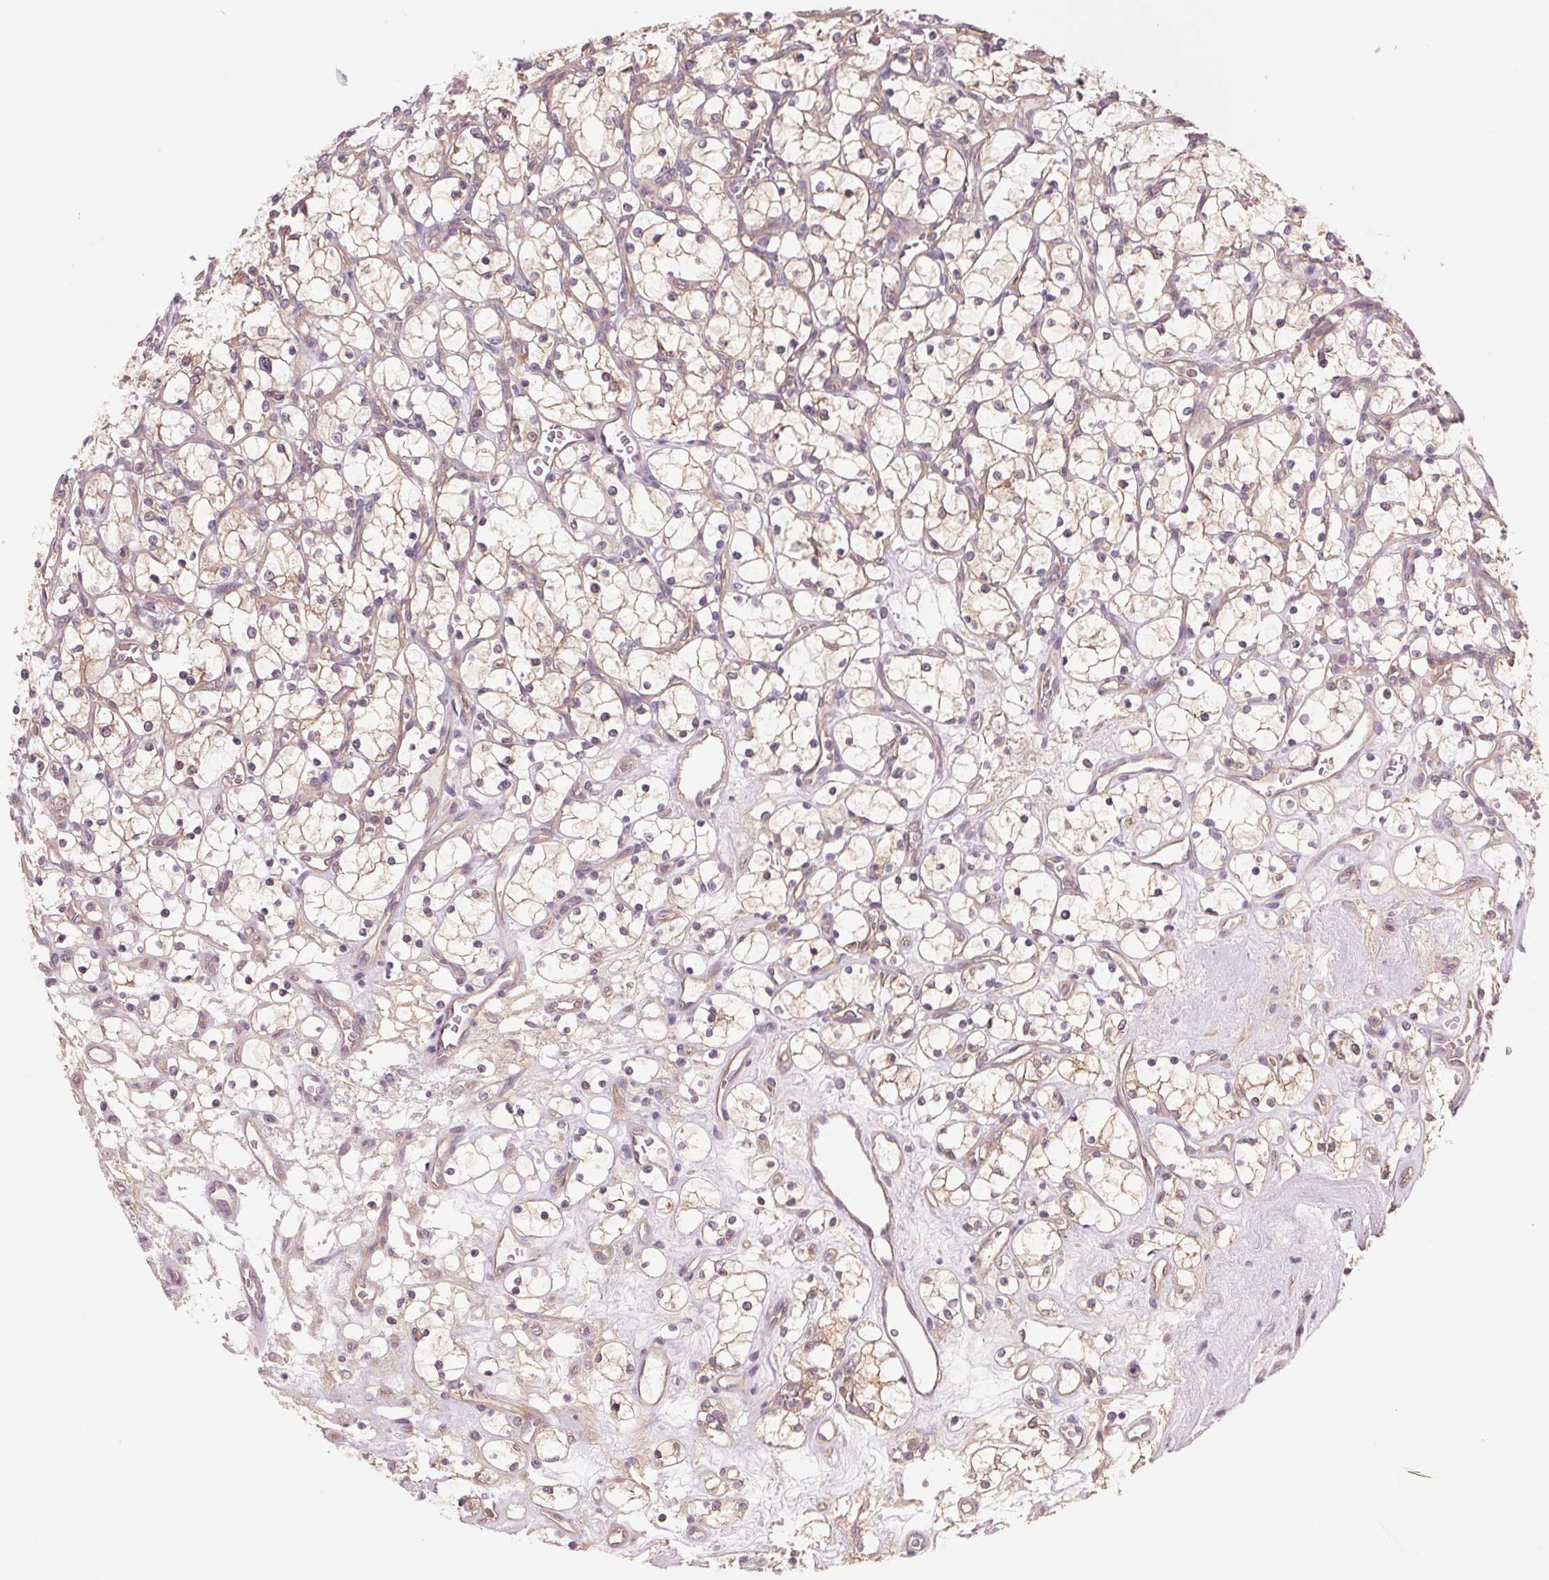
{"staining": {"intensity": "weak", "quantity": "25%-75%", "location": "cytoplasmic/membranous"}, "tissue": "renal cancer", "cell_type": "Tumor cells", "image_type": "cancer", "snomed": [{"axis": "morphology", "description": "Adenocarcinoma, NOS"}, {"axis": "topography", "description": "Kidney"}], "caption": "DAB immunohistochemical staining of human renal adenocarcinoma reveals weak cytoplasmic/membranous protein expression in approximately 25%-75% of tumor cells. (DAB IHC with brightfield microscopy, high magnification).", "gene": "SH3RF2", "patient": {"sex": "female", "age": 69}}